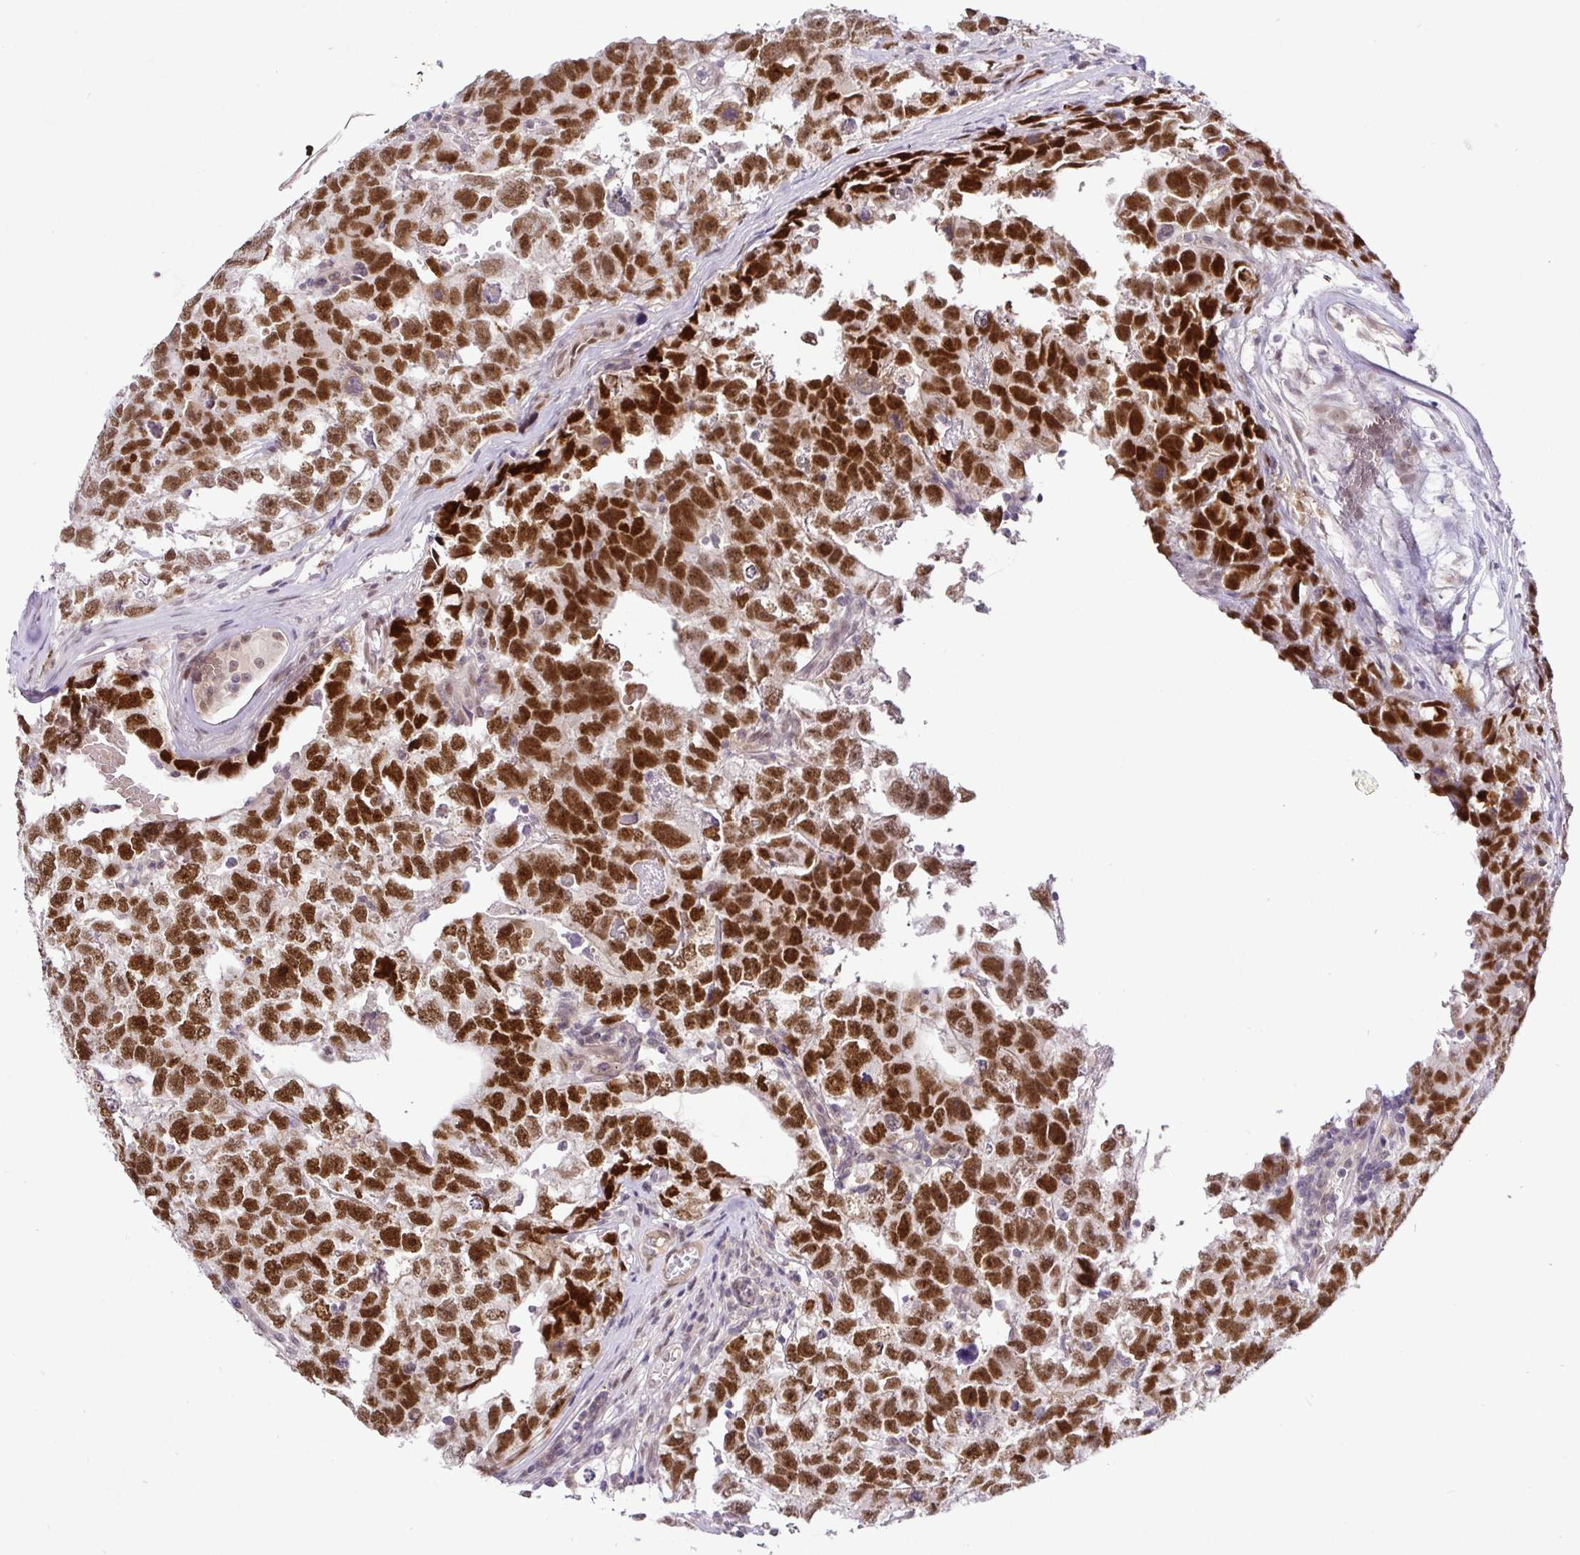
{"staining": {"intensity": "strong", "quantity": ">75%", "location": "nuclear"}, "tissue": "testis cancer", "cell_type": "Tumor cells", "image_type": "cancer", "snomed": [{"axis": "morphology", "description": "Carcinoma, Embryonal, NOS"}, {"axis": "topography", "description": "Testis"}], "caption": "There is high levels of strong nuclear positivity in tumor cells of testis cancer, as demonstrated by immunohistochemical staining (brown color).", "gene": "NUP188", "patient": {"sex": "male", "age": 22}}